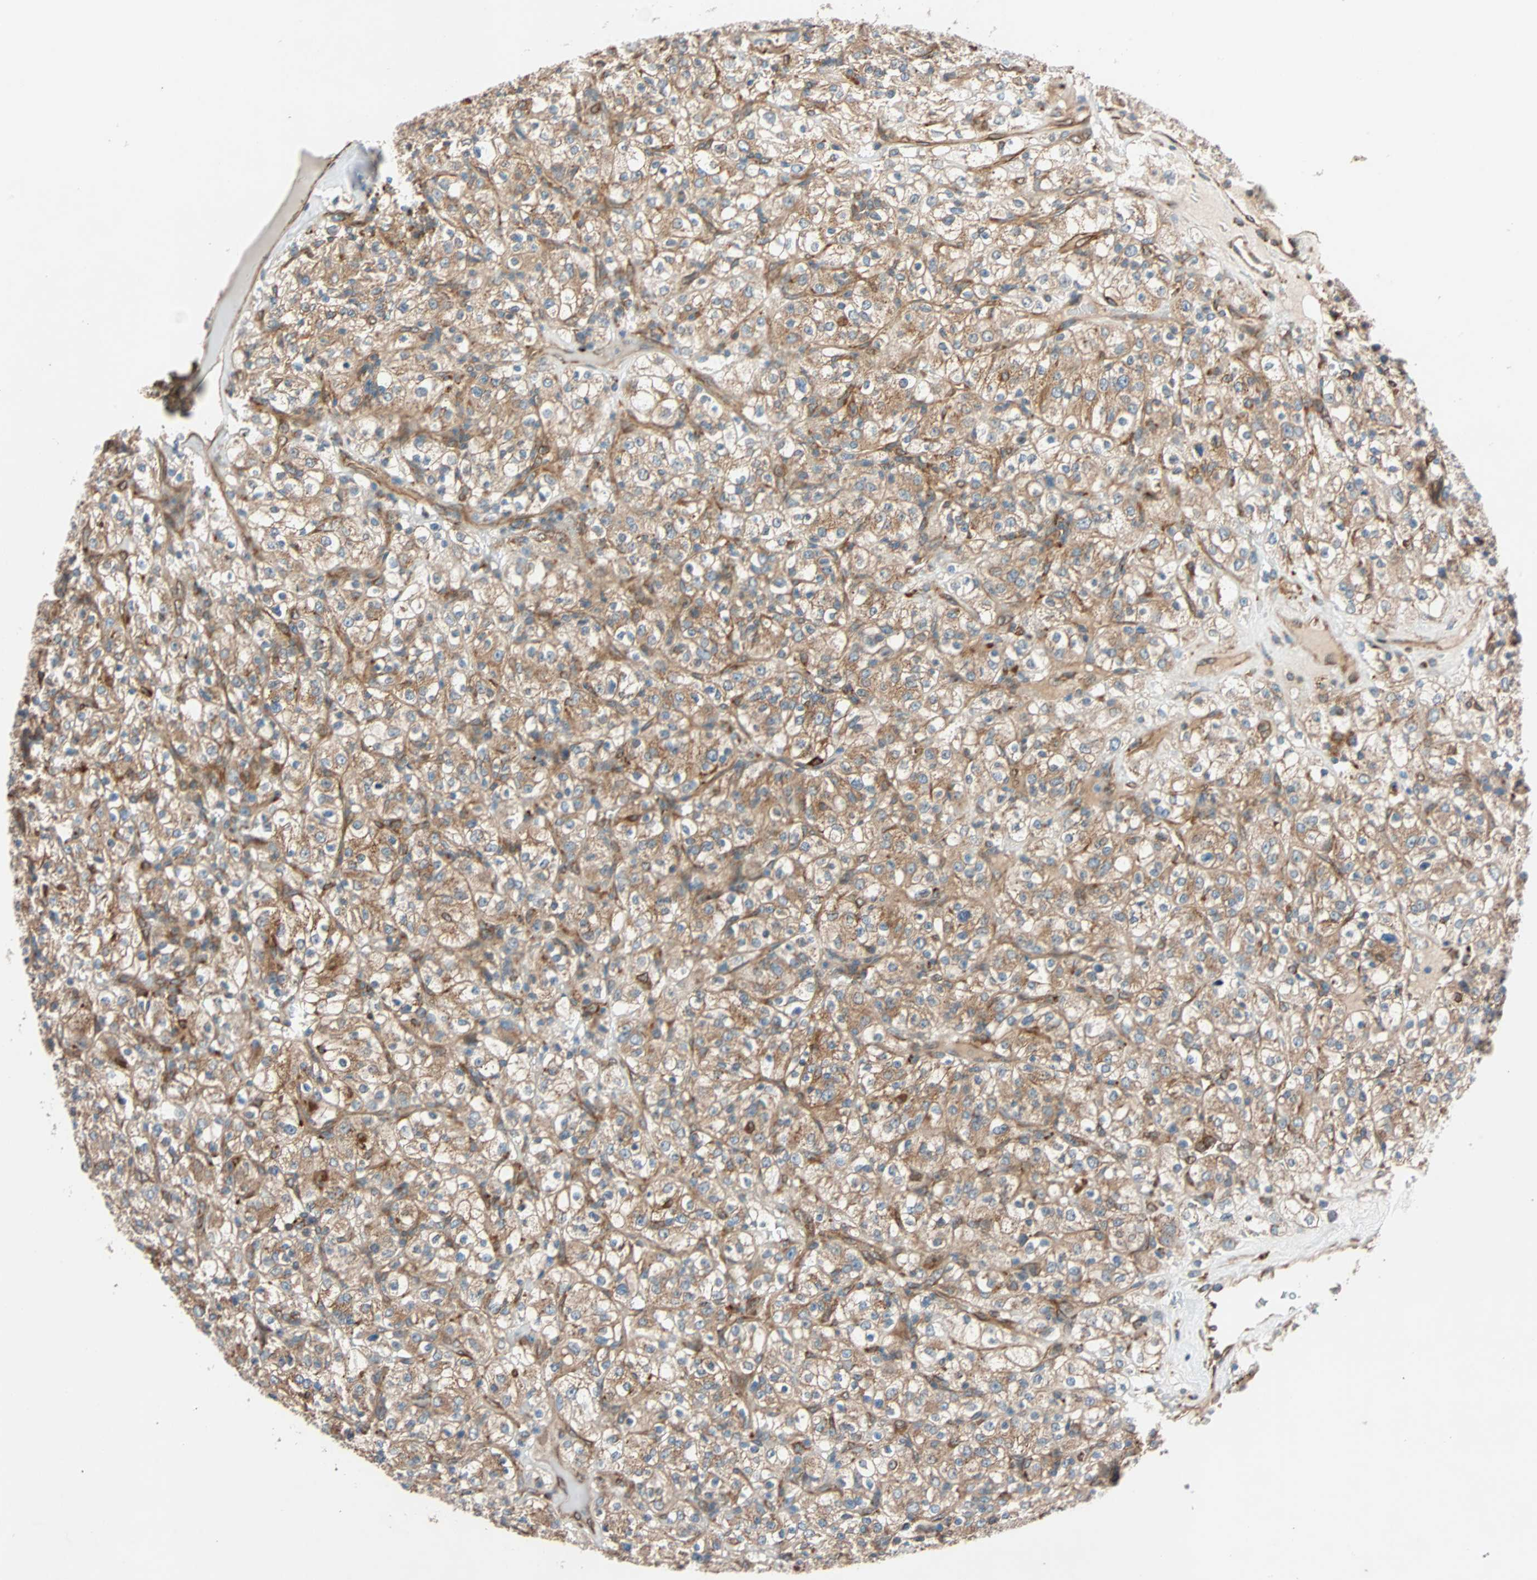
{"staining": {"intensity": "moderate", "quantity": ">75%", "location": "cytoplasmic/membranous"}, "tissue": "renal cancer", "cell_type": "Tumor cells", "image_type": "cancer", "snomed": [{"axis": "morphology", "description": "Normal tissue, NOS"}, {"axis": "morphology", "description": "Adenocarcinoma, NOS"}, {"axis": "topography", "description": "Kidney"}], "caption": "Immunohistochemical staining of renal adenocarcinoma displays medium levels of moderate cytoplasmic/membranous expression in approximately >75% of tumor cells.", "gene": "PHYH", "patient": {"sex": "female", "age": 72}}